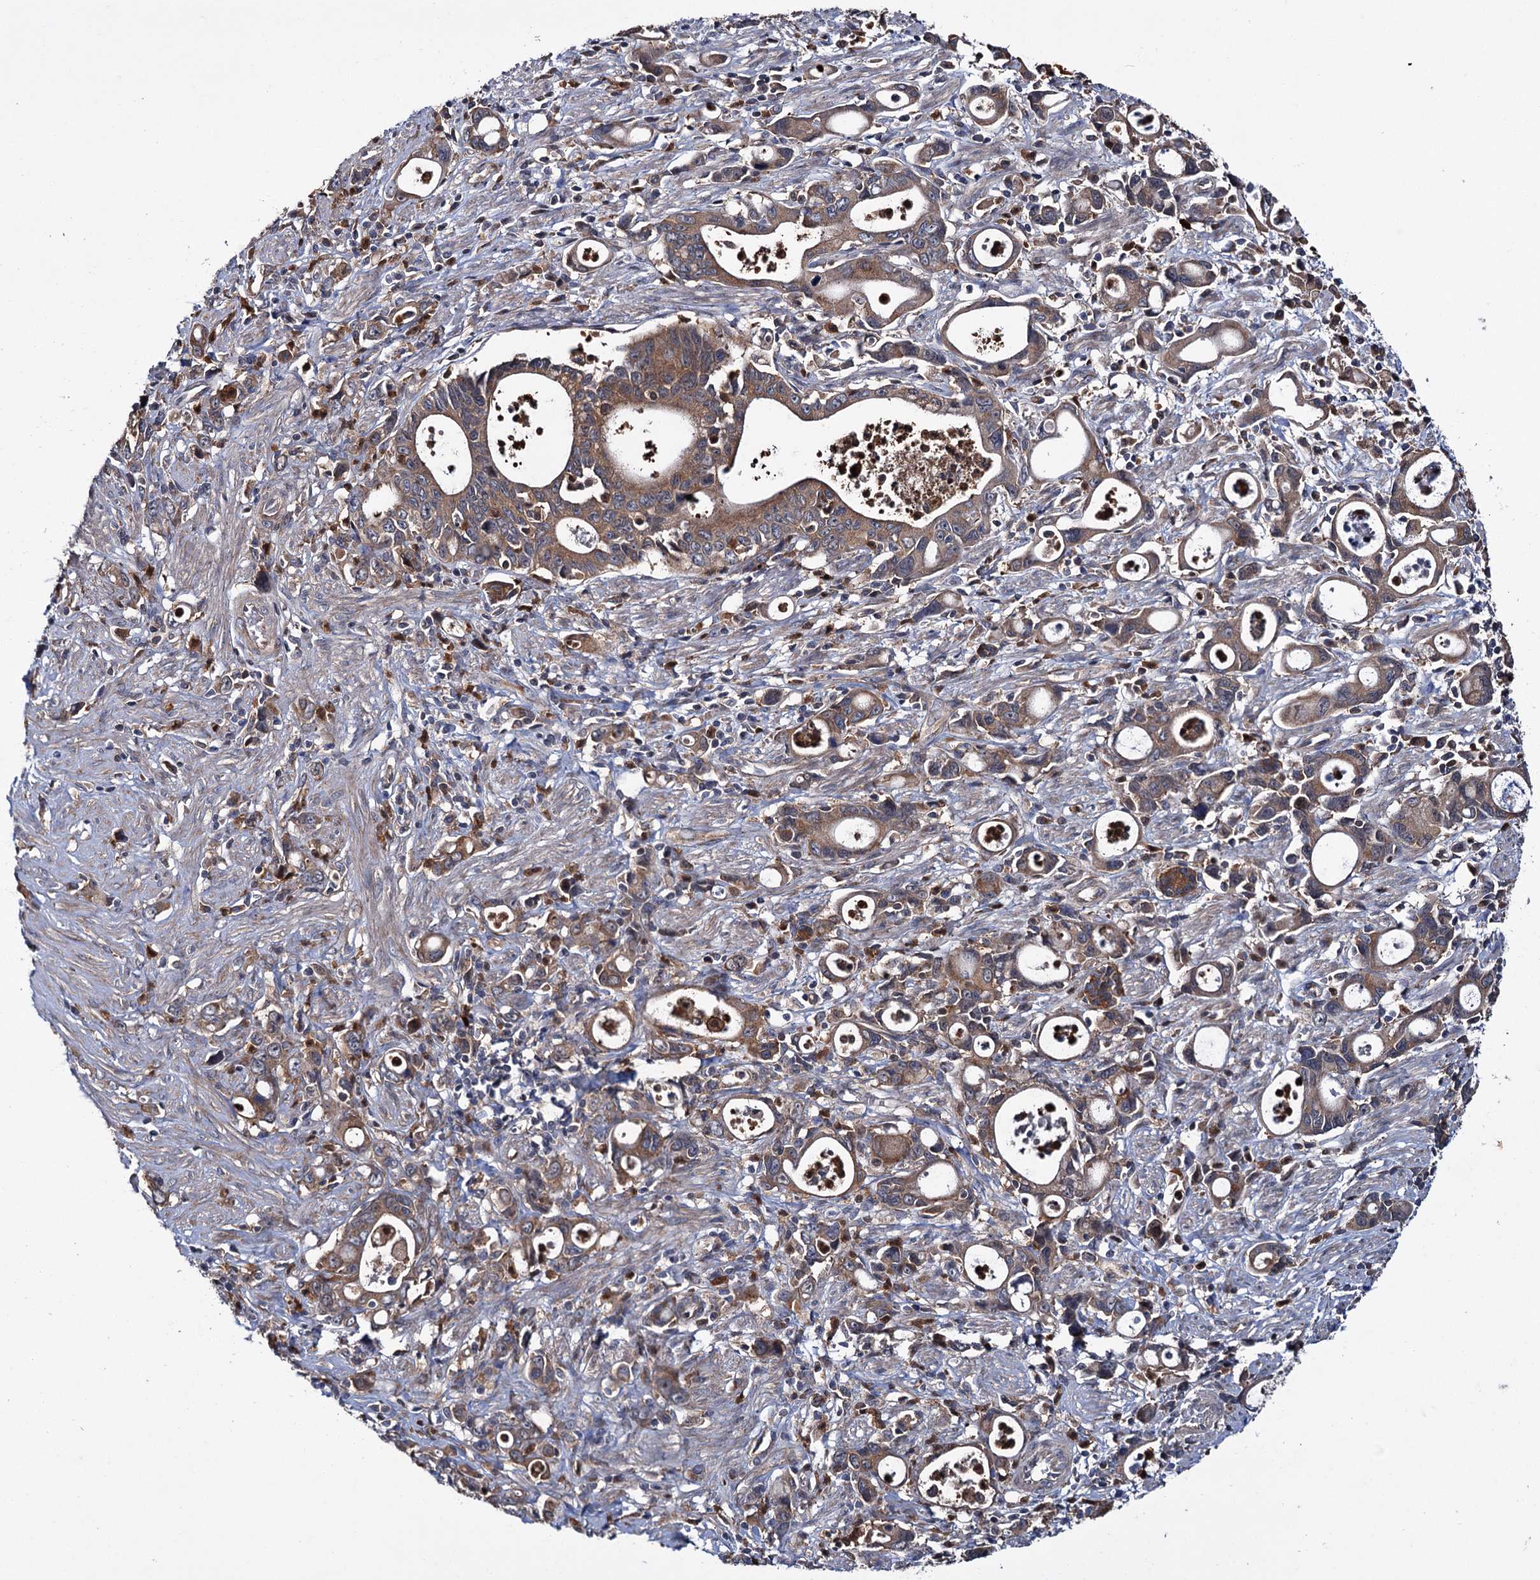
{"staining": {"intensity": "moderate", "quantity": ">75%", "location": "cytoplasmic/membranous"}, "tissue": "stomach cancer", "cell_type": "Tumor cells", "image_type": "cancer", "snomed": [{"axis": "morphology", "description": "Adenocarcinoma, NOS"}, {"axis": "topography", "description": "Stomach, lower"}], "caption": "A high-resolution micrograph shows immunohistochemistry (IHC) staining of stomach adenocarcinoma, which reveals moderate cytoplasmic/membranous staining in about >75% of tumor cells.", "gene": "PTPN3", "patient": {"sex": "female", "age": 43}}